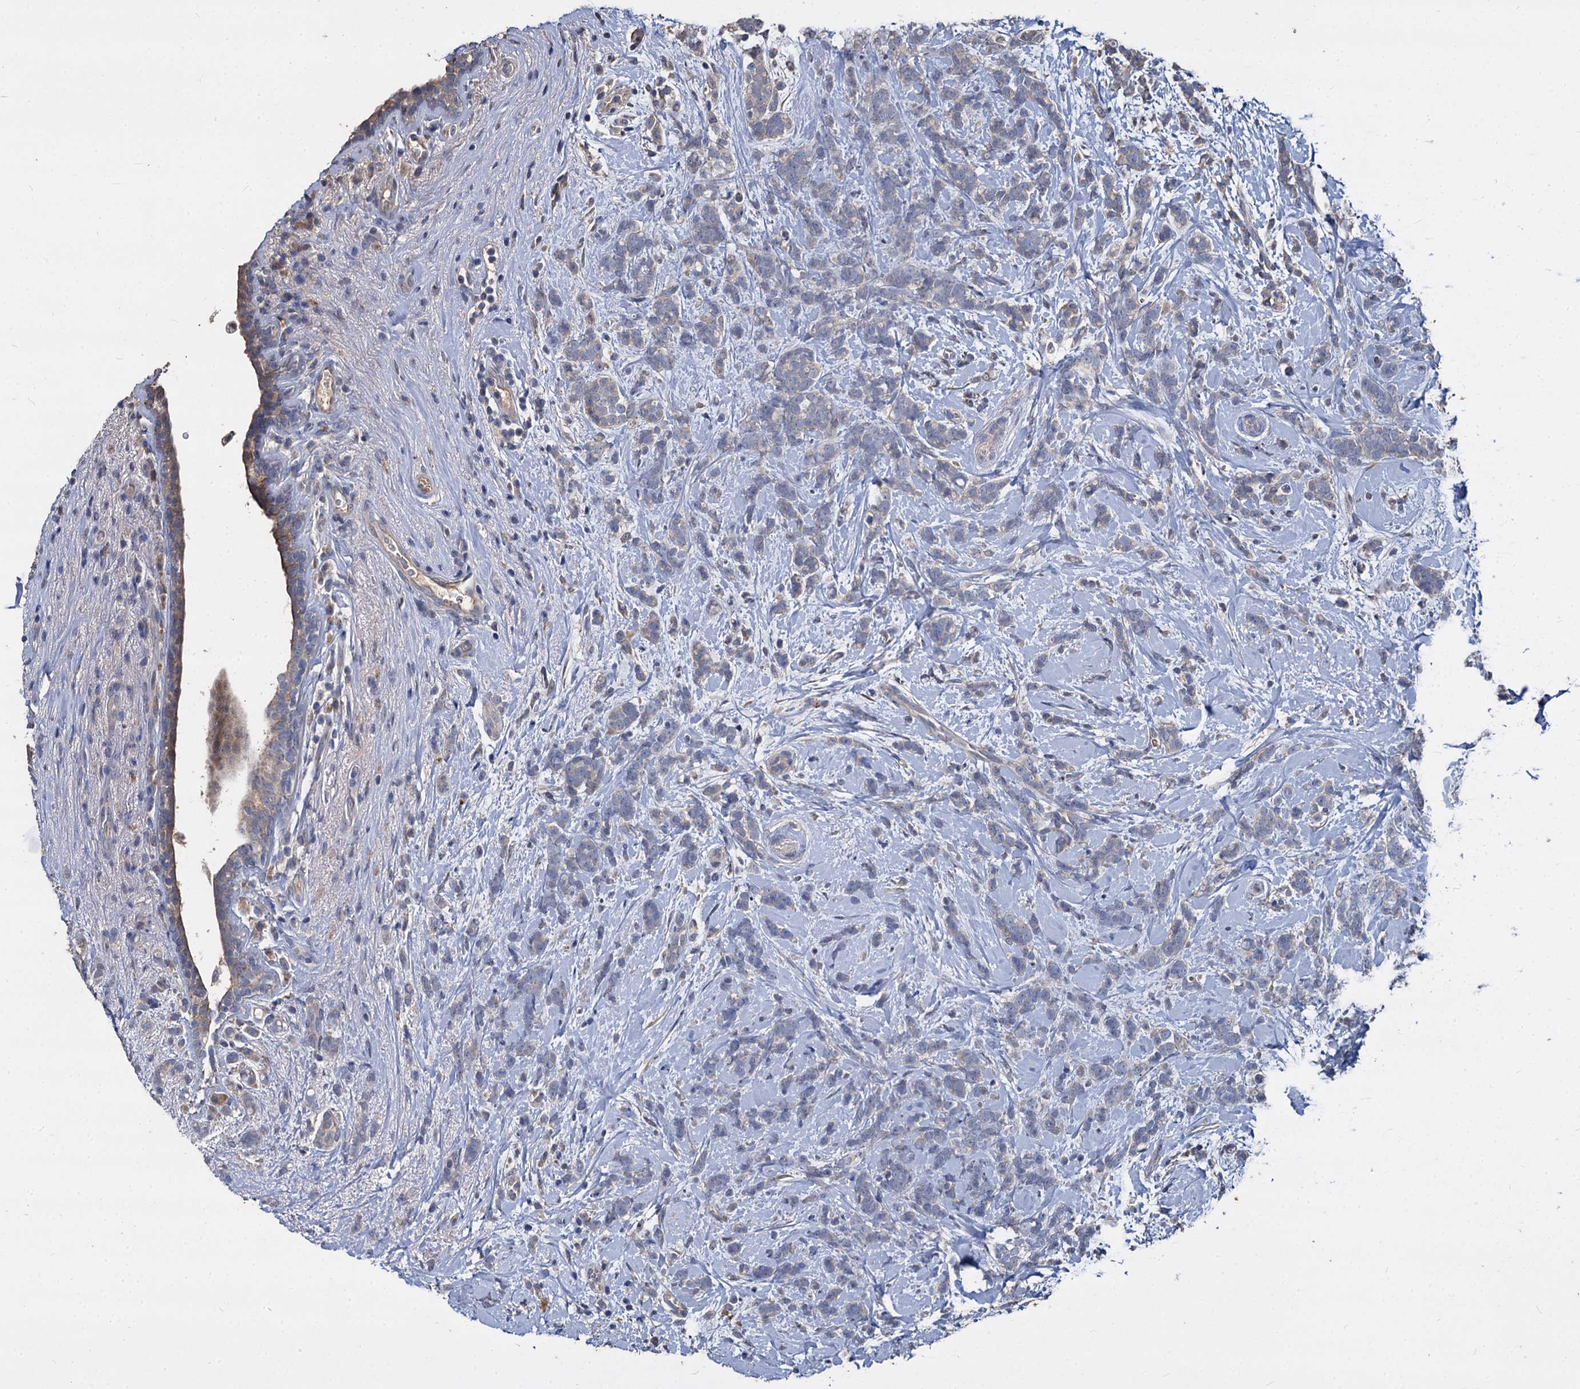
{"staining": {"intensity": "negative", "quantity": "none", "location": "none"}, "tissue": "breast cancer", "cell_type": "Tumor cells", "image_type": "cancer", "snomed": [{"axis": "morphology", "description": "Lobular carcinoma"}, {"axis": "topography", "description": "Breast"}], "caption": "High power microscopy photomicrograph of an immunohistochemistry (IHC) histopathology image of breast cancer, revealing no significant staining in tumor cells.", "gene": "CCDC184", "patient": {"sex": "female", "age": 58}}